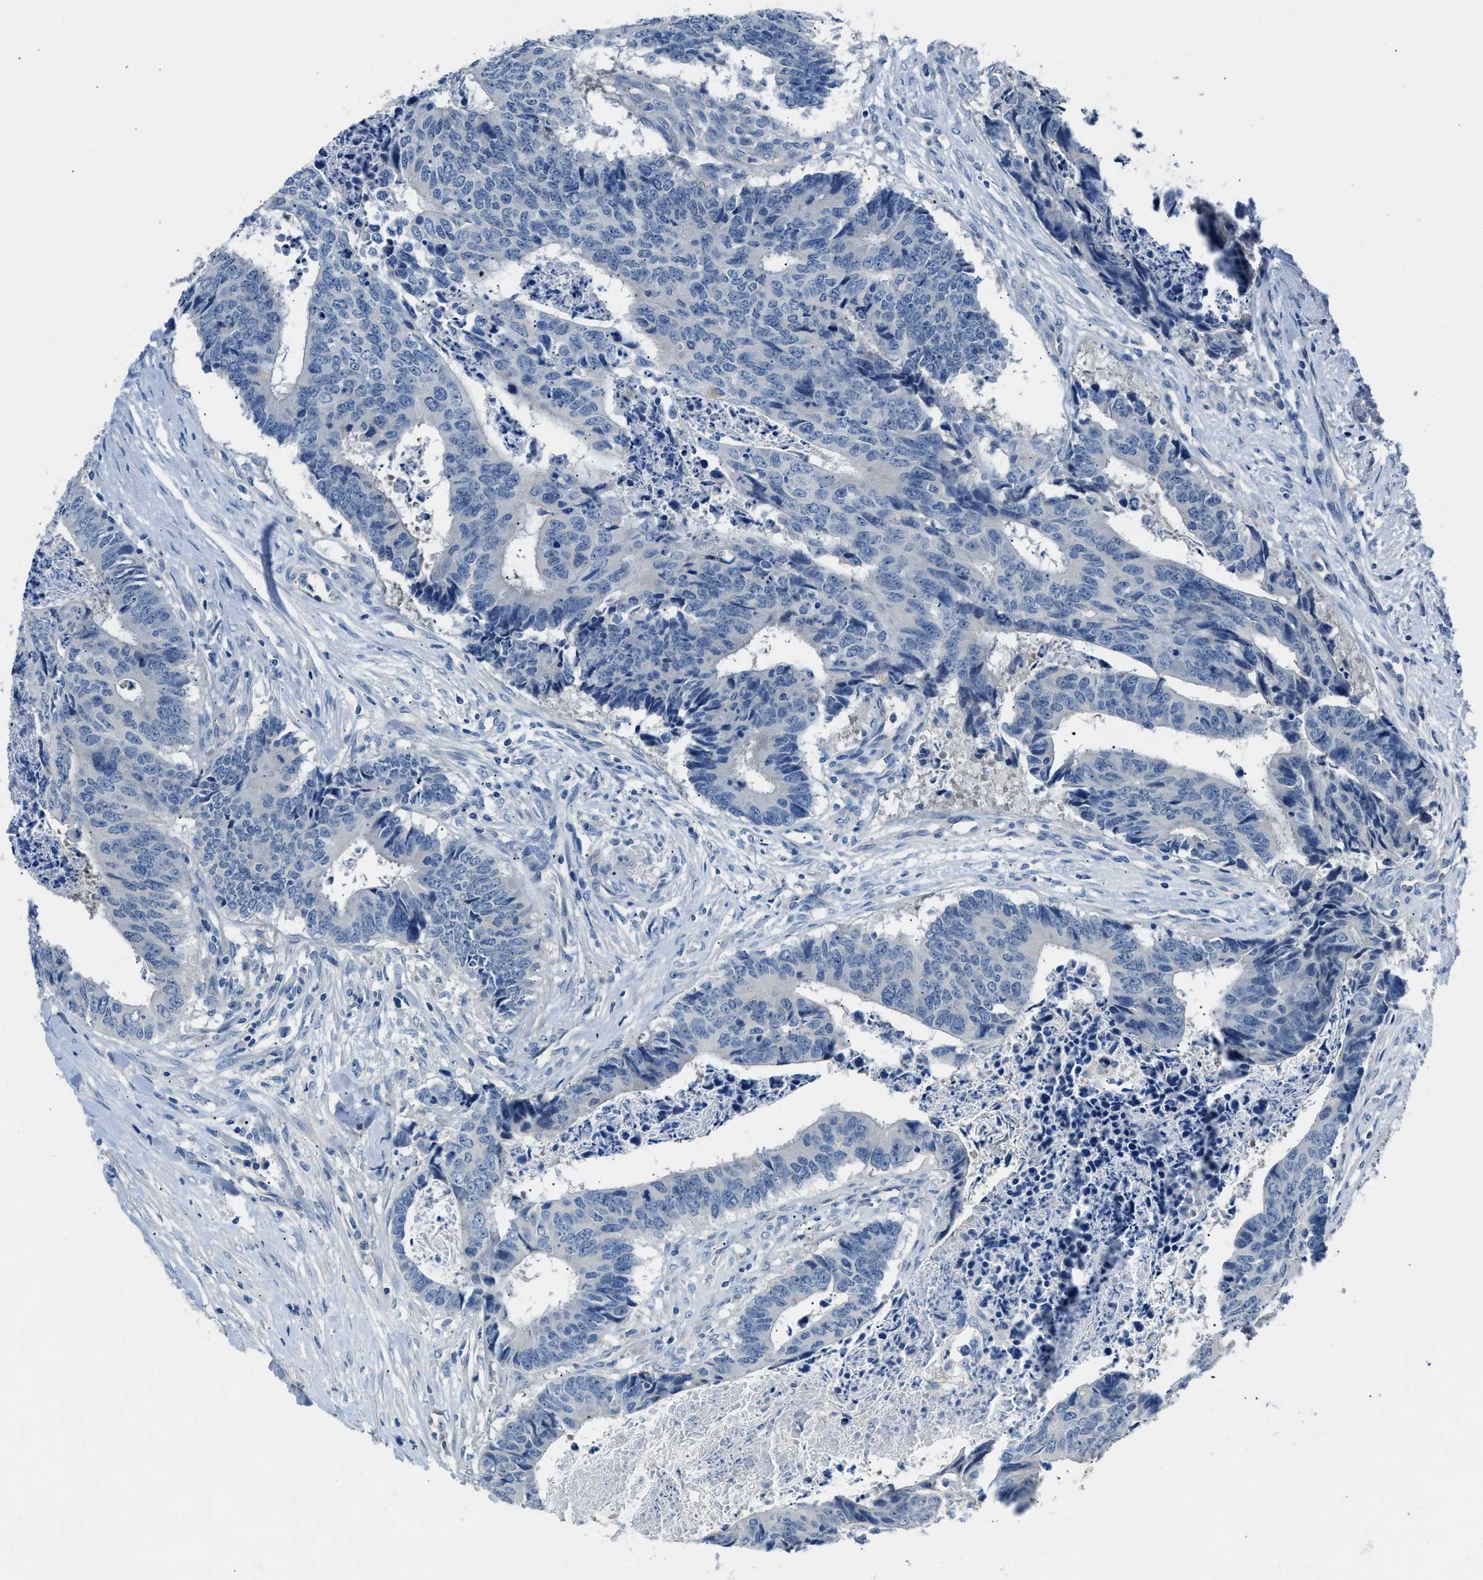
{"staining": {"intensity": "negative", "quantity": "none", "location": "none"}, "tissue": "colorectal cancer", "cell_type": "Tumor cells", "image_type": "cancer", "snomed": [{"axis": "morphology", "description": "Adenocarcinoma, NOS"}, {"axis": "topography", "description": "Rectum"}], "caption": "The micrograph shows no staining of tumor cells in colorectal cancer.", "gene": "DNAAF5", "patient": {"sex": "male", "age": 84}}